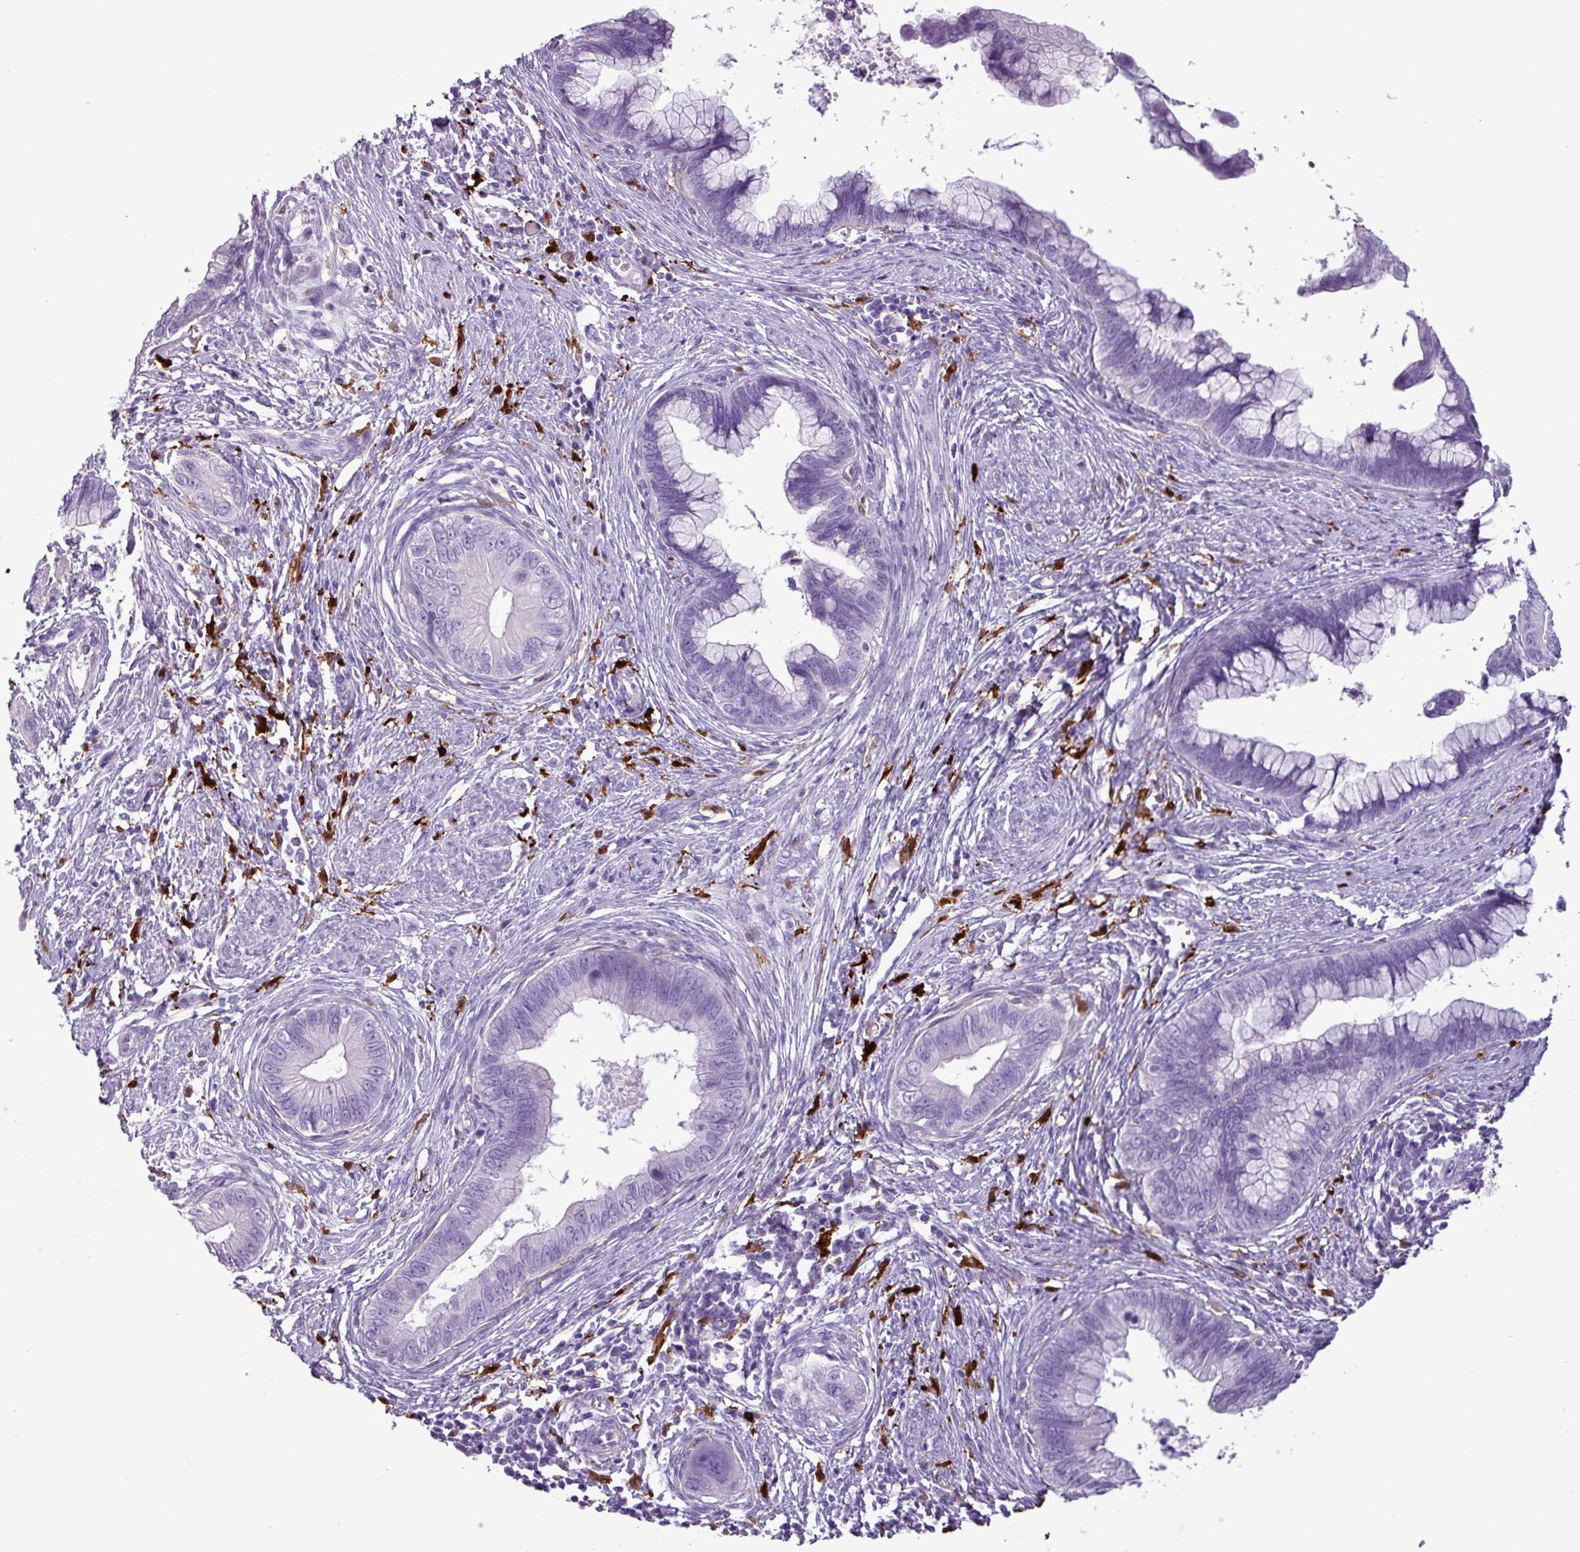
{"staining": {"intensity": "negative", "quantity": "none", "location": "none"}, "tissue": "cervical cancer", "cell_type": "Tumor cells", "image_type": "cancer", "snomed": [{"axis": "morphology", "description": "Adenocarcinoma, NOS"}, {"axis": "topography", "description": "Cervix"}], "caption": "This is a photomicrograph of immunohistochemistry (IHC) staining of cervical adenocarcinoma, which shows no expression in tumor cells.", "gene": "TMEM200C", "patient": {"sex": "female", "age": 44}}